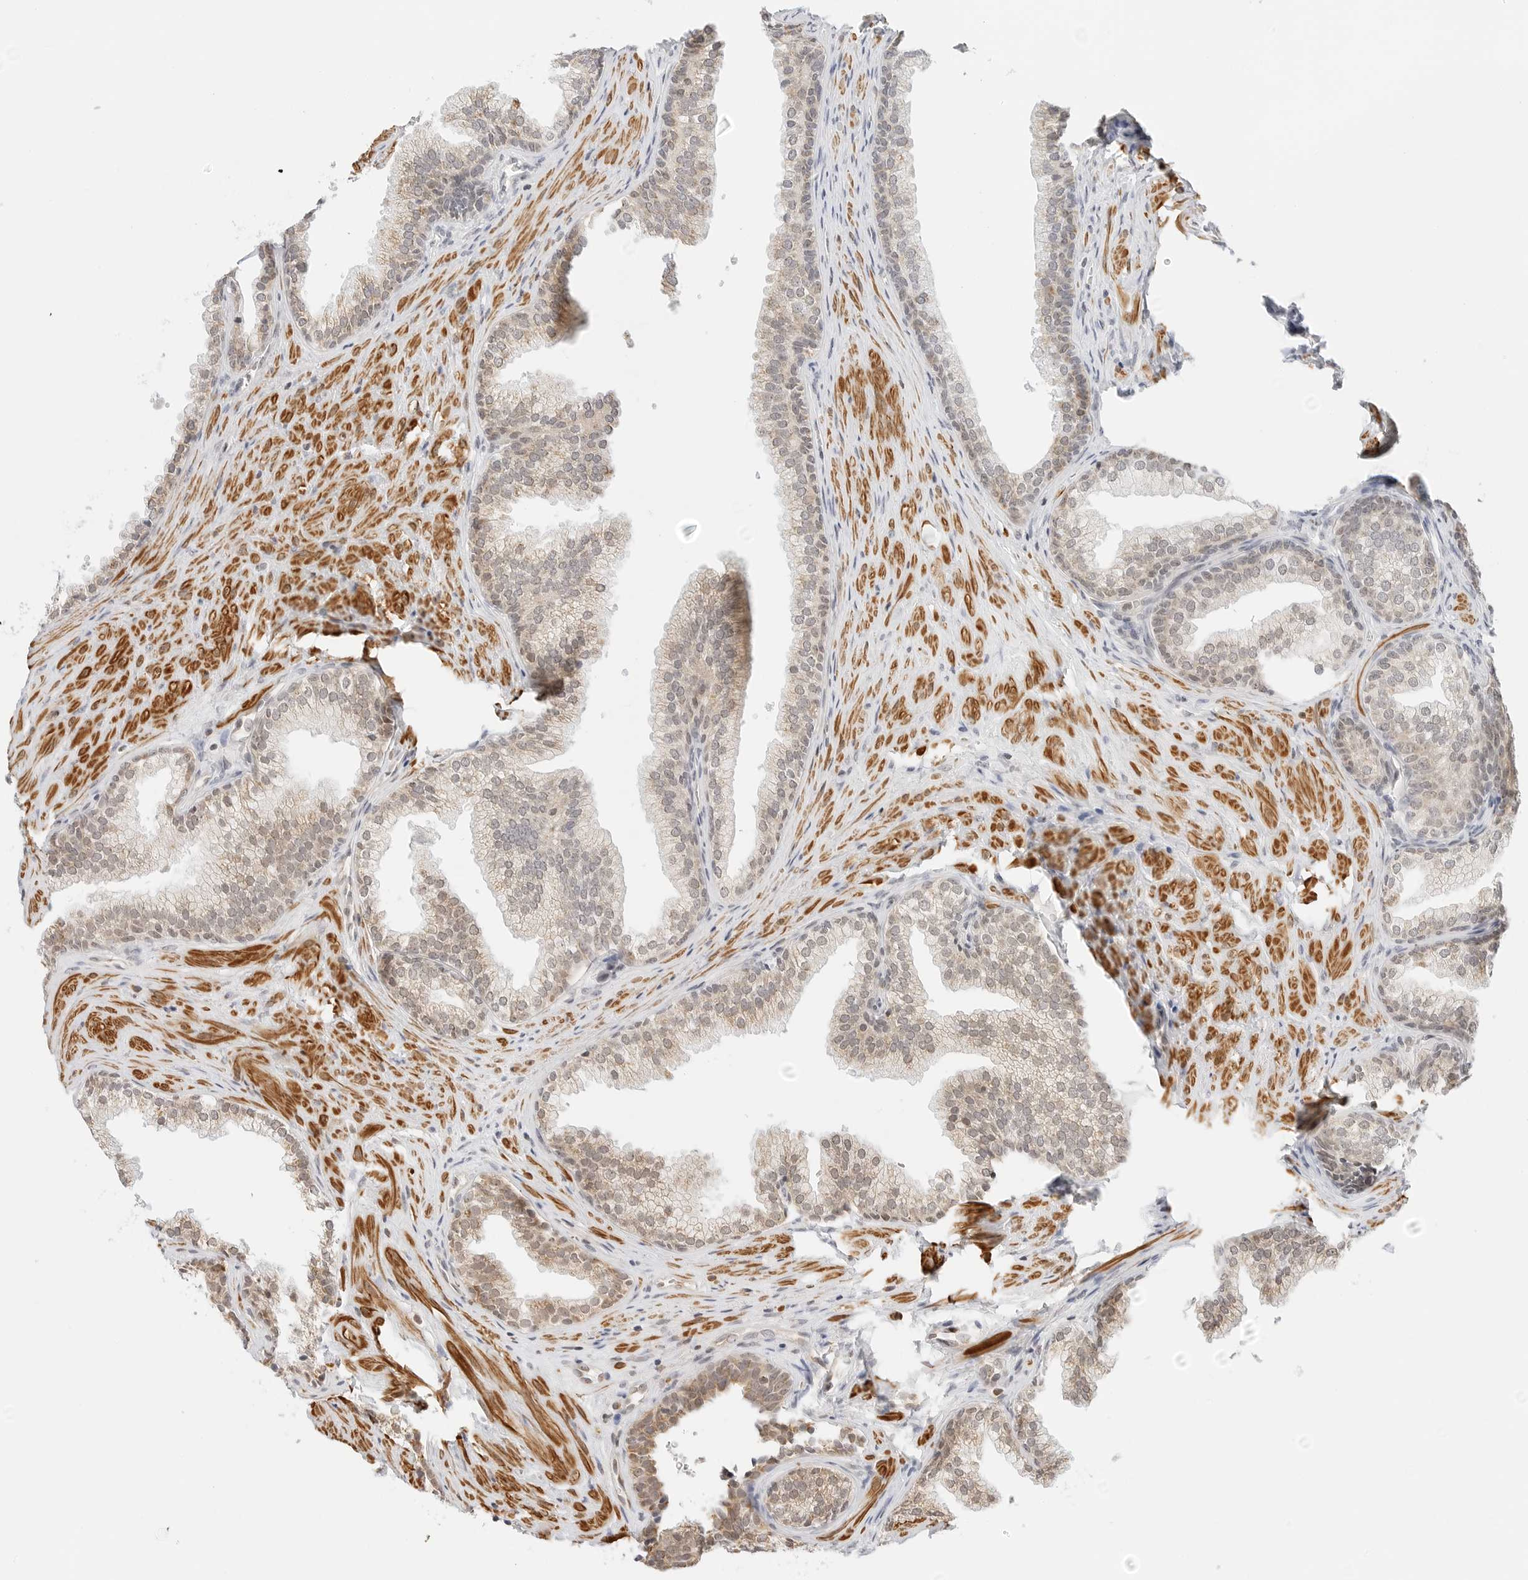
{"staining": {"intensity": "weak", "quantity": "25%-75%", "location": "cytoplasmic/membranous"}, "tissue": "prostate", "cell_type": "Glandular cells", "image_type": "normal", "snomed": [{"axis": "morphology", "description": "Normal tissue, NOS"}, {"axis": "topography", "description": "Prostate"}], "caption": "Immunohistochemical staining of normal prostate exhibits weak cytoplasmic/membranous protein expression in approximately 25%-75% of glandular cells. The staining was performed using DAB (3,3'-diaminobenzidine) to visualize the protein expression in brown, while the nuclei were stained in blue with hematoxylin (Magnification: 20x).", "gene": "GORAB", "patient": {"sex": "male", "age": 76}}